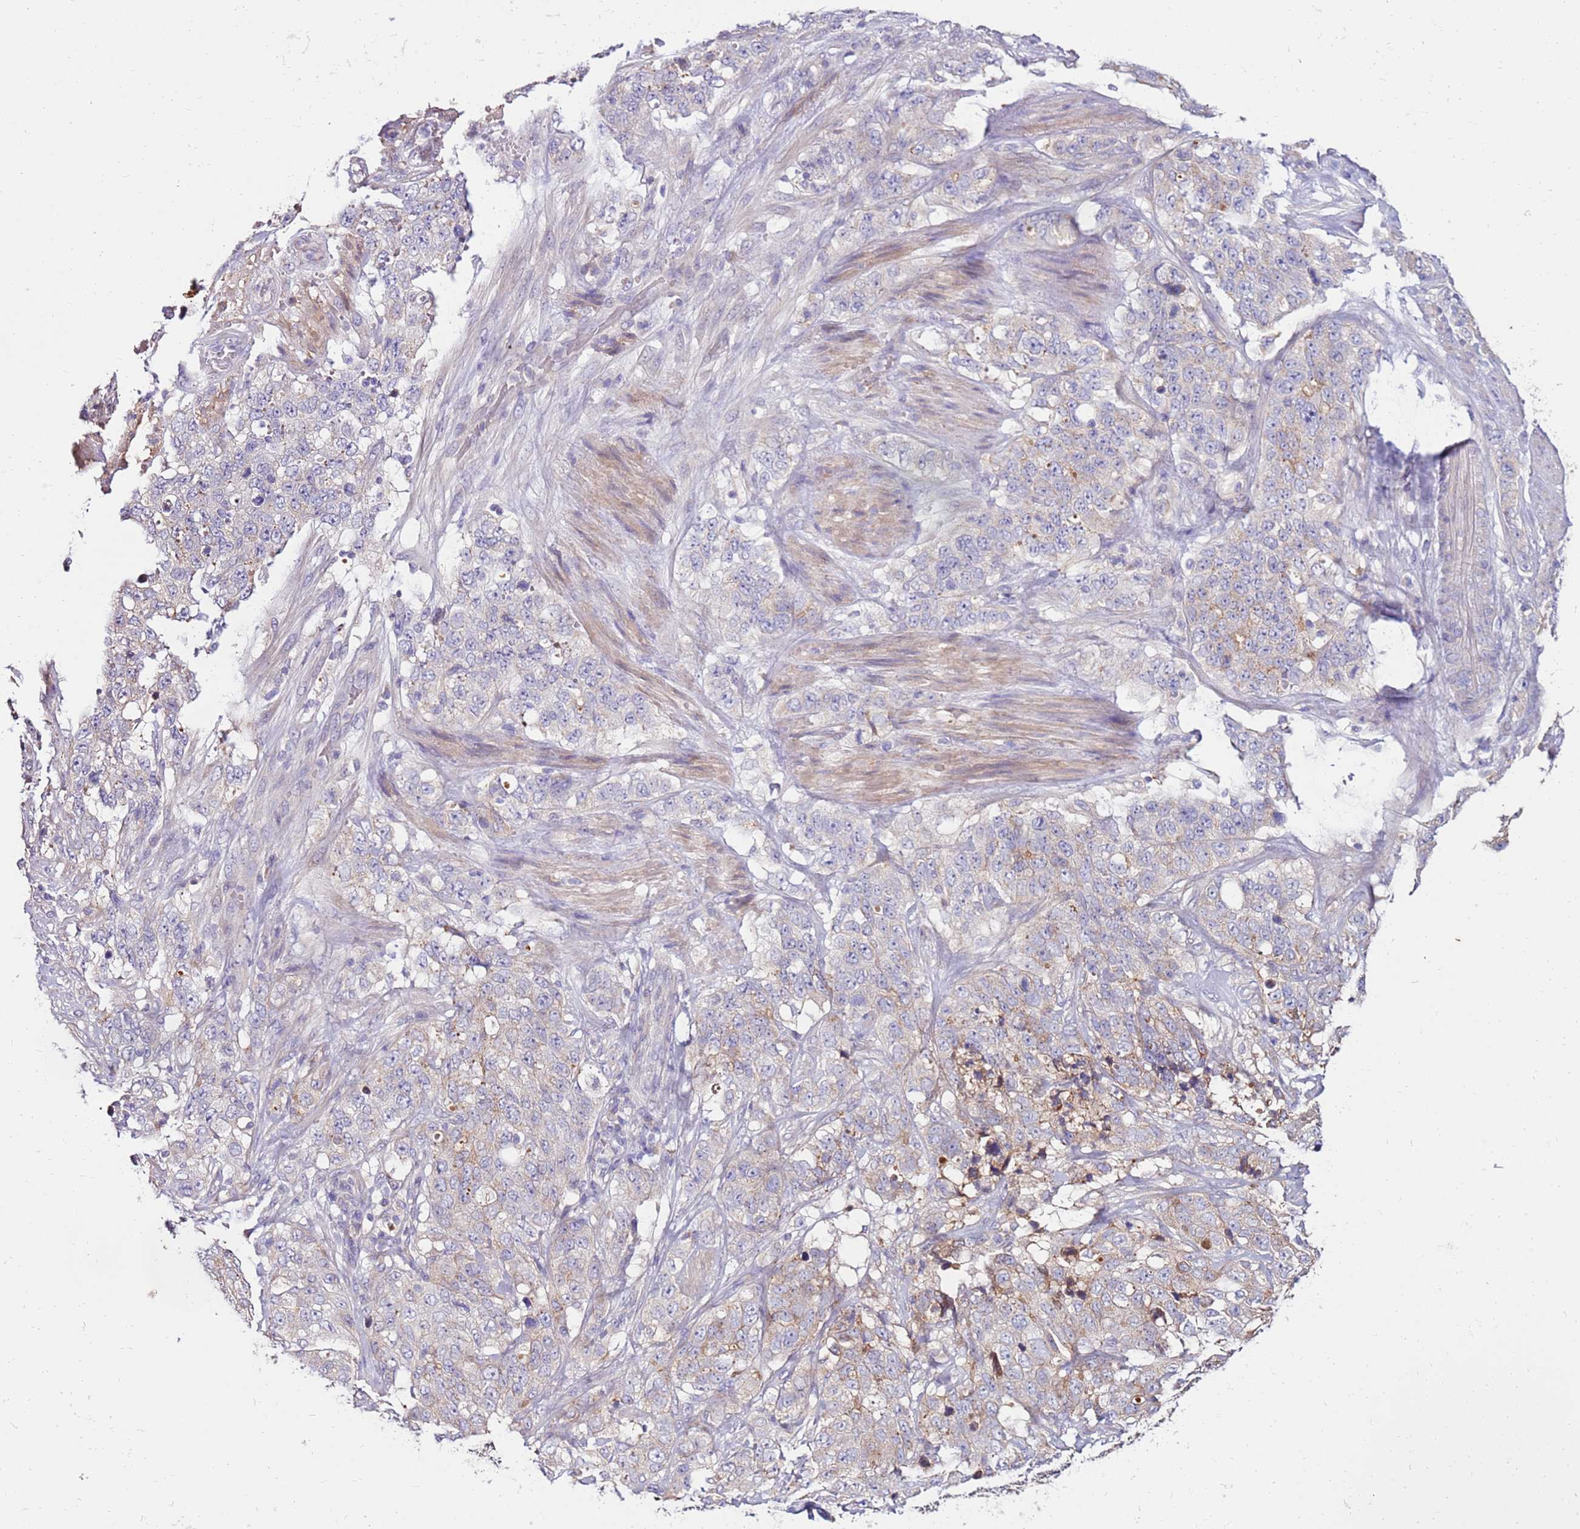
{"staining": {"intensity": "negative", "quantity": "none", "location": "none"}, "tissue": "stomach cancer", "cell_type": "Tumor cells", "image_type": "cancer", "snomed": [{"axis": "morphology", "description": "Adenocarcinoma, NOS"}, {"axis": "topography", "description": "Stomach"}], "caption": "This micrograph is of stomach adenocarcinoma stained with immunohistochemistry (IHC) to label a protein in brown with the nuclei are counter-stained blue. There is no expression in tumor cells.", "gene": "SLC44A4", "patient": {"sex": "male", "age": 48}}